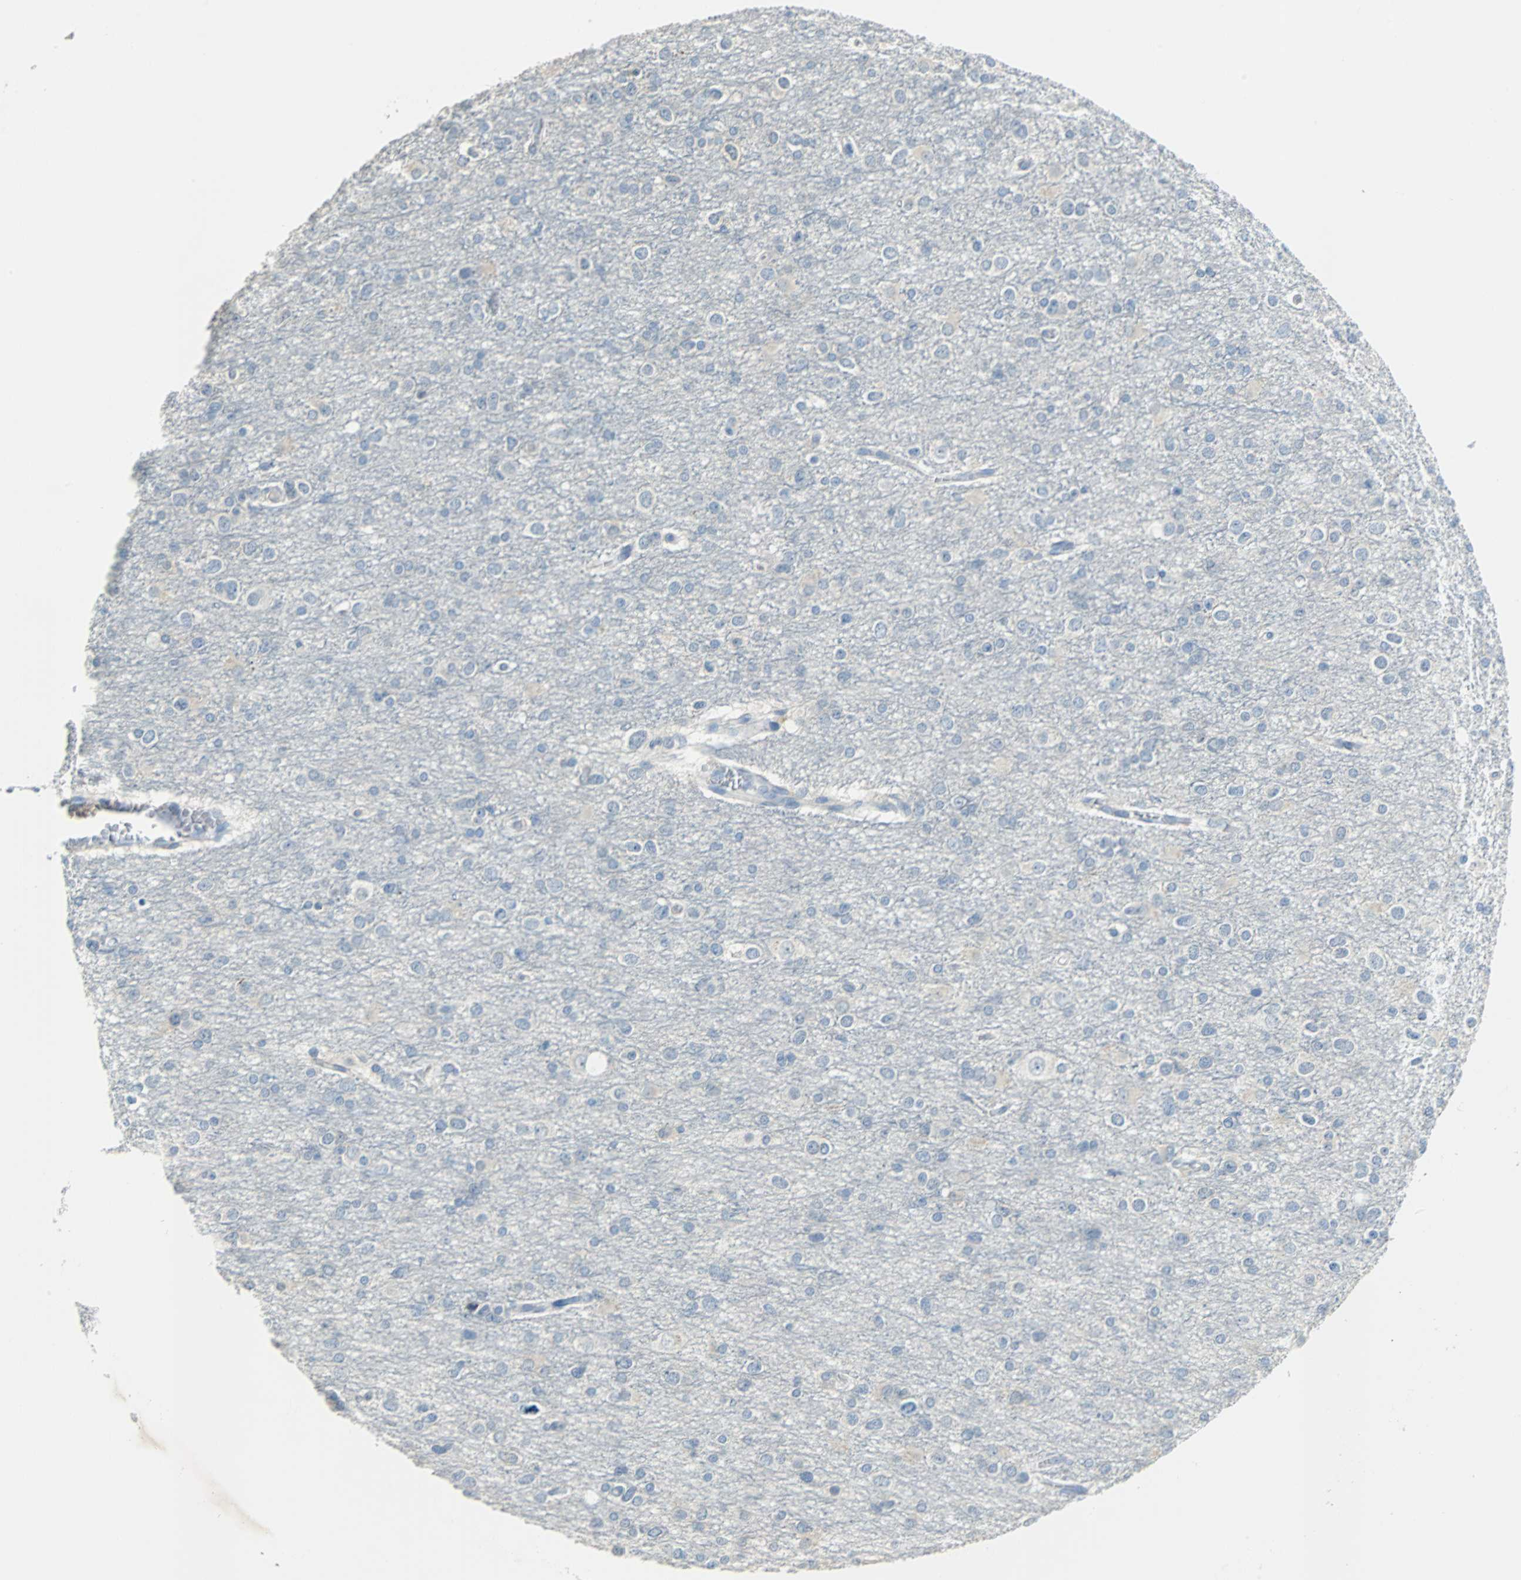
{"staining": {"intensity": "negative", "quantity": "none", "location": "none"}, "tissue": "glioma", "cell_type": "Tumor cells", "image_type": "cancer", "snomed": [{"axis": "morphology", "description": "Glioma, malignant, Low grade"}, {"axis": "topography", "description": "Brain"}], "caption": "Immunohistochemistry of malignant low-grade glioma reveals no positivity in tumor cells.", "gene": "MUC7", "patient": {"sex": "male", "age": 42}}